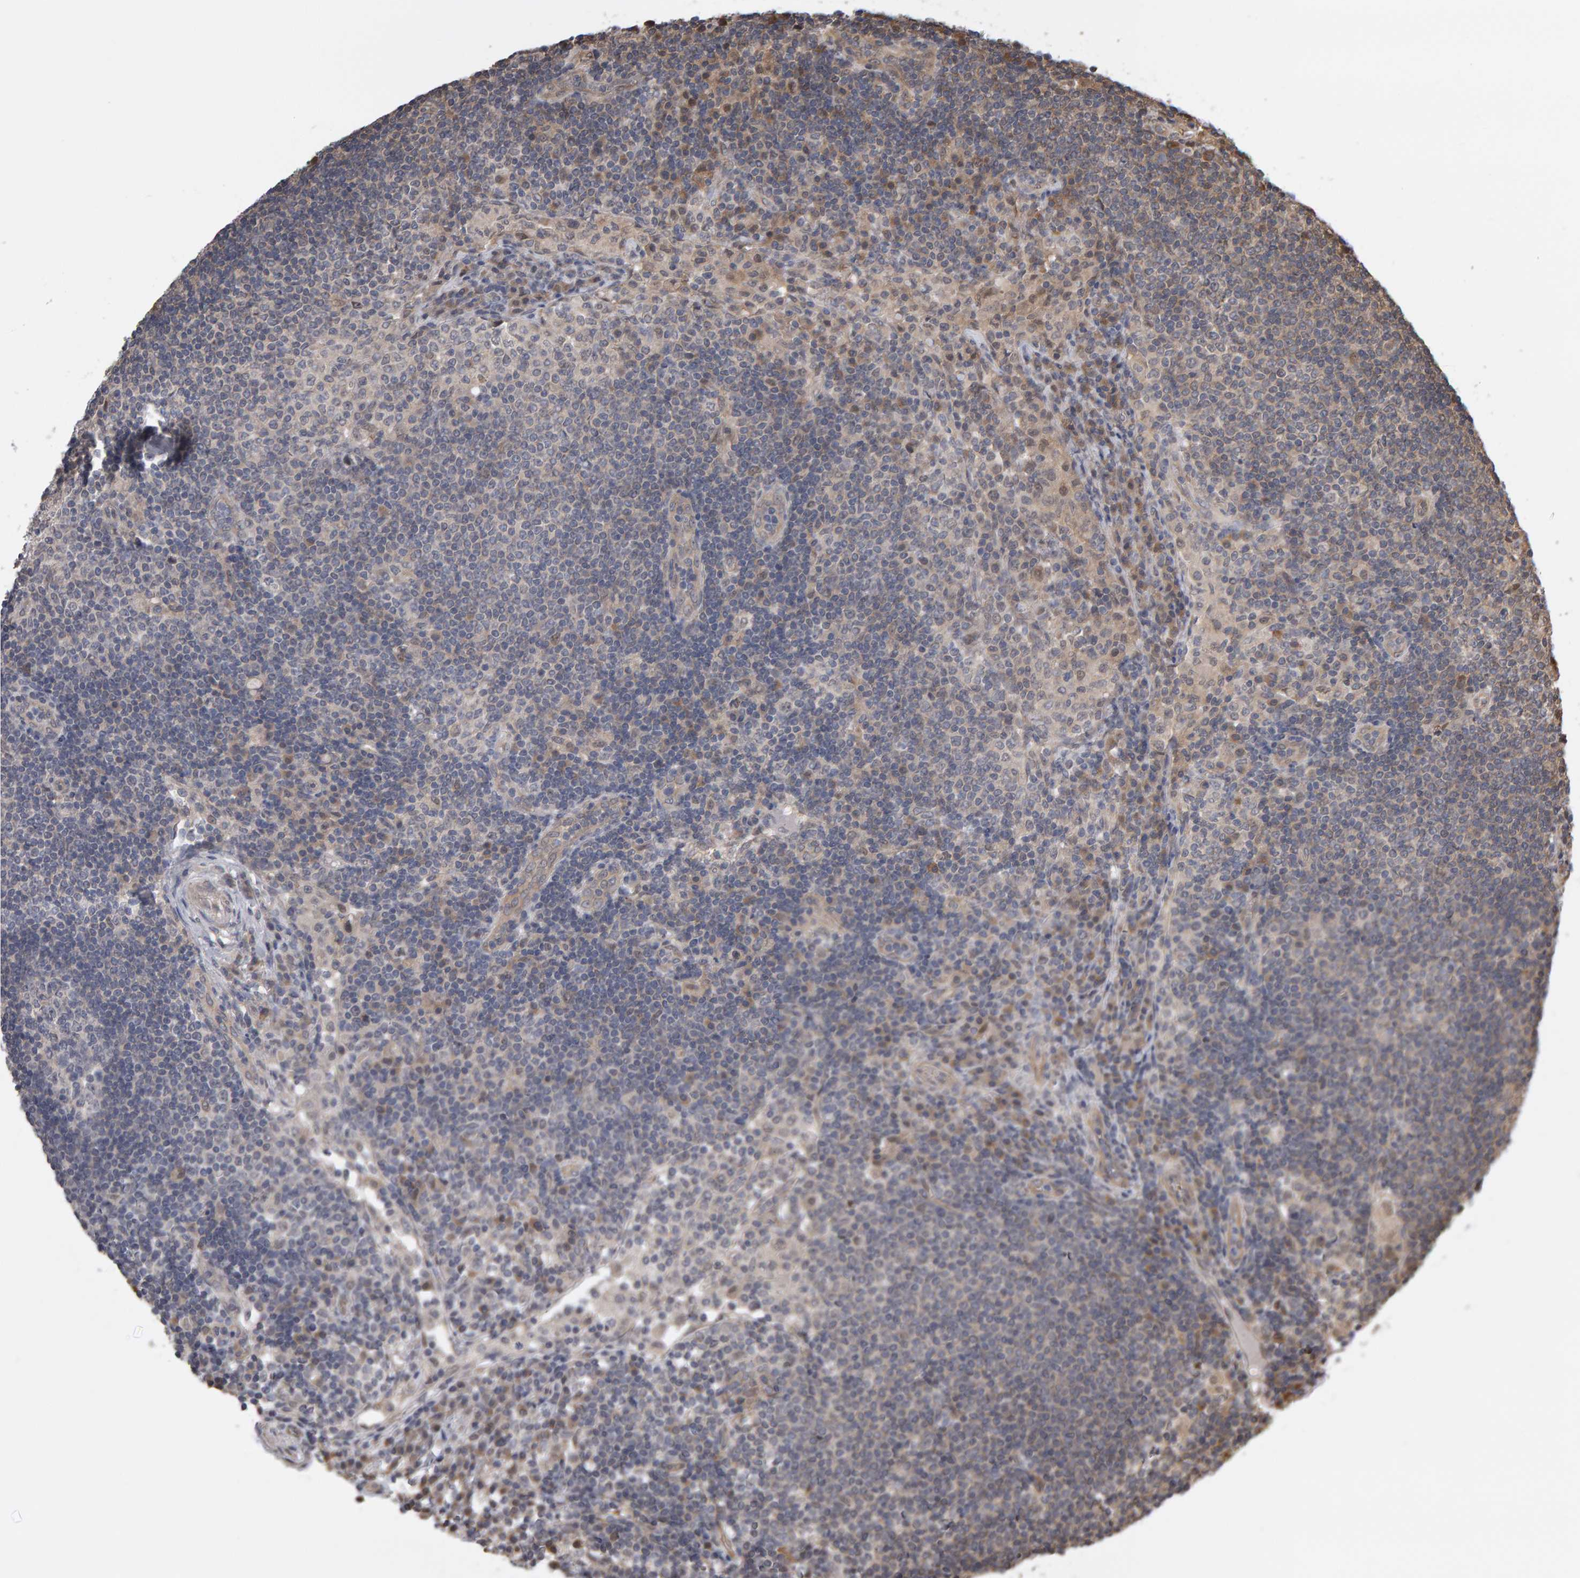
{"staining": {"intensity": "weak", "quantity": "<25%", "location": "cytoplasmic/membranous"}, "tissue": "lymph node", "cell_type": "Germinal center cells", "image_type": "normal", "snomed": [{"axis": "morphology", "description": "Normal tissue, NOS"}, {"axis": "topography", "description": "Lymph node"}], "caption": "IHC image of unremarkable human lymph node stained for a protein (brown), which shows no expression in germinal center cells. Nuclei are stained in blue.", "gene": "COASY", "patient": {"sex": "female", "age": 53}}